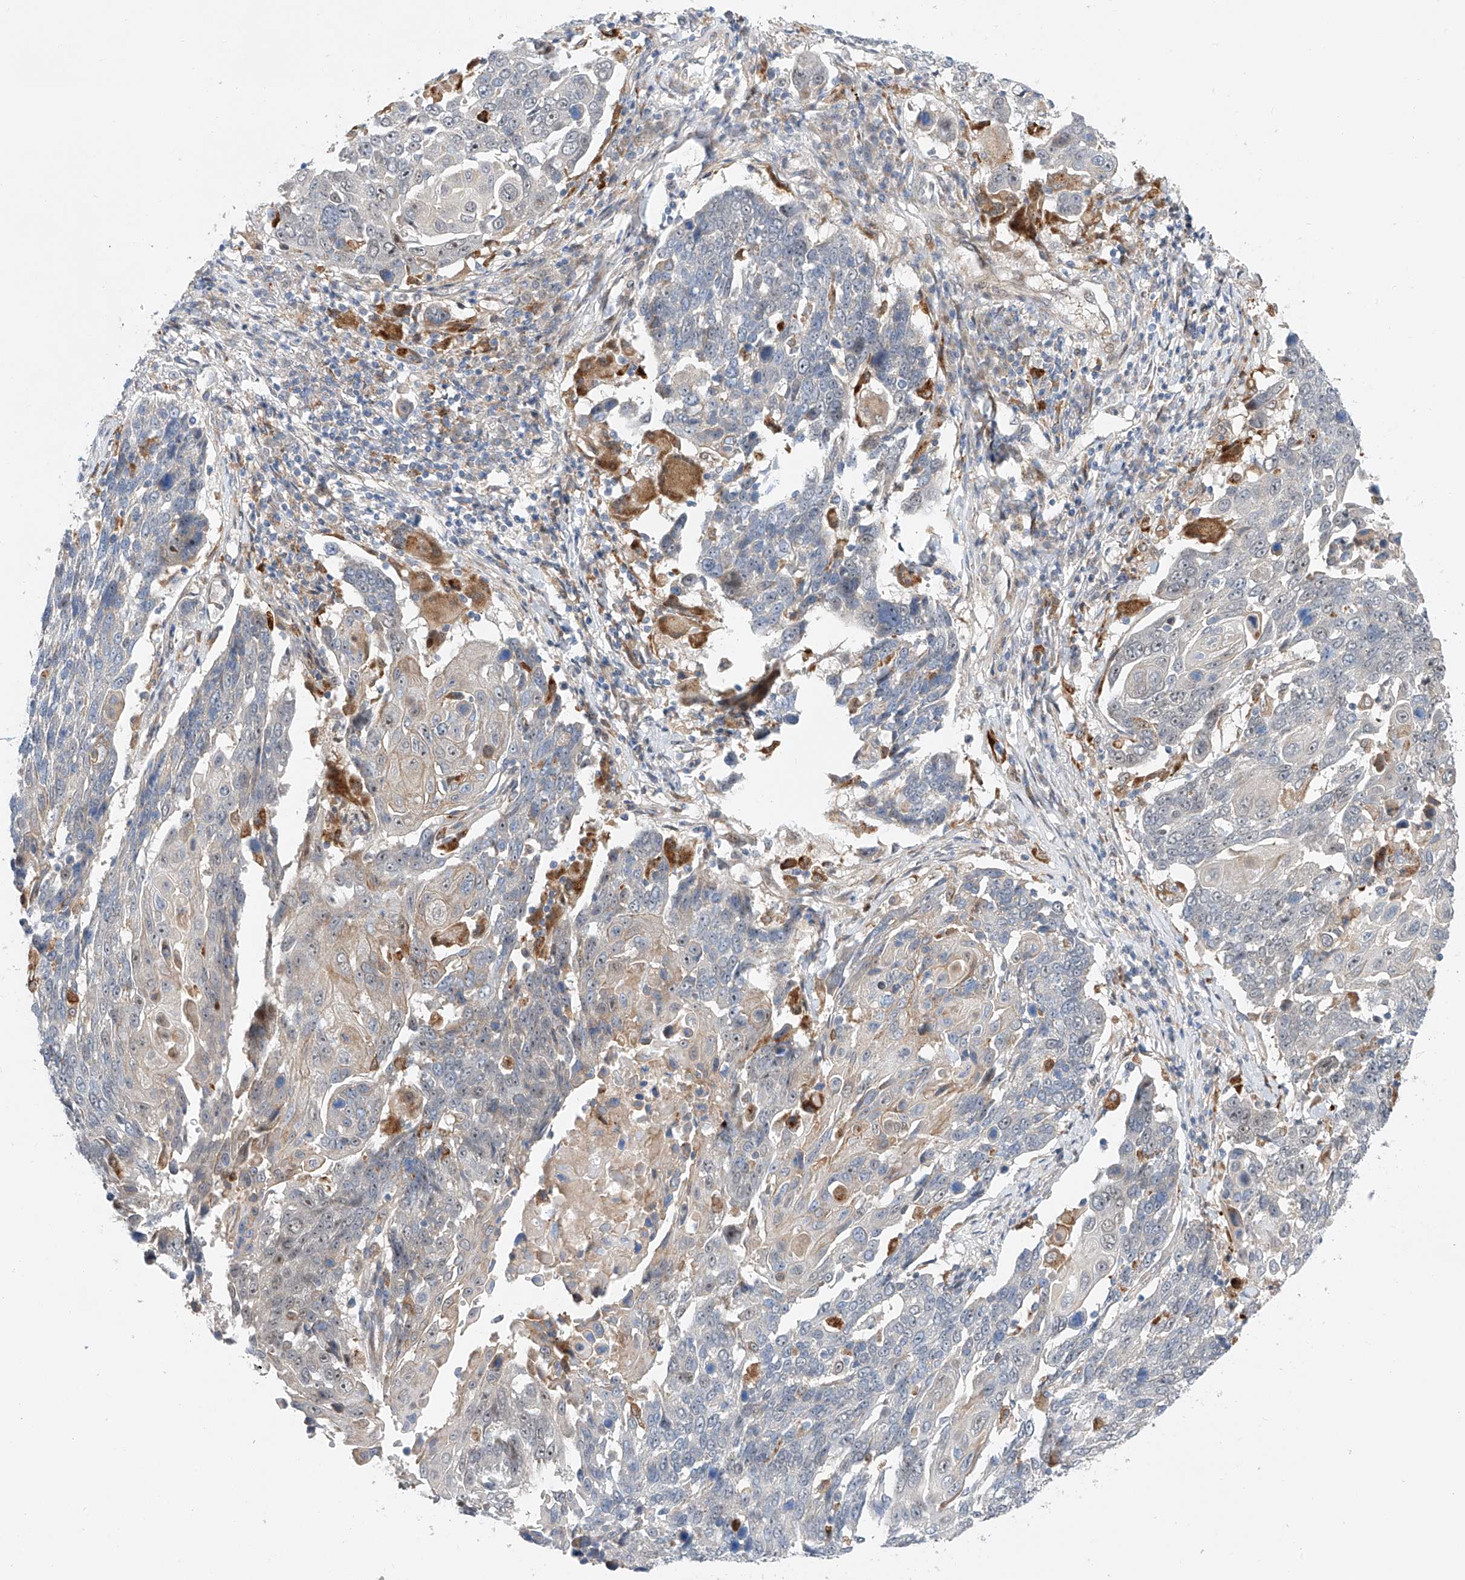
{"staining": {"intensity": "weak", "quantity": "<25%", "location": "cytoplasmic/membranous"}, "tissue": "lung cancer", "cell_type": "Tumor cells", "image_type": "cancer", "snomed": [{"axis": "morphology", "description": "Squamous cell carcinoma, NOS"}, {"axis": "topography", "description": "Lung"}], "caption": "Image shows no significant protein staining in tumor cells of squamous cell carcinoma (lung).", "gene": "CLDND1", "patient": {"sex": "male", "age": 66}}